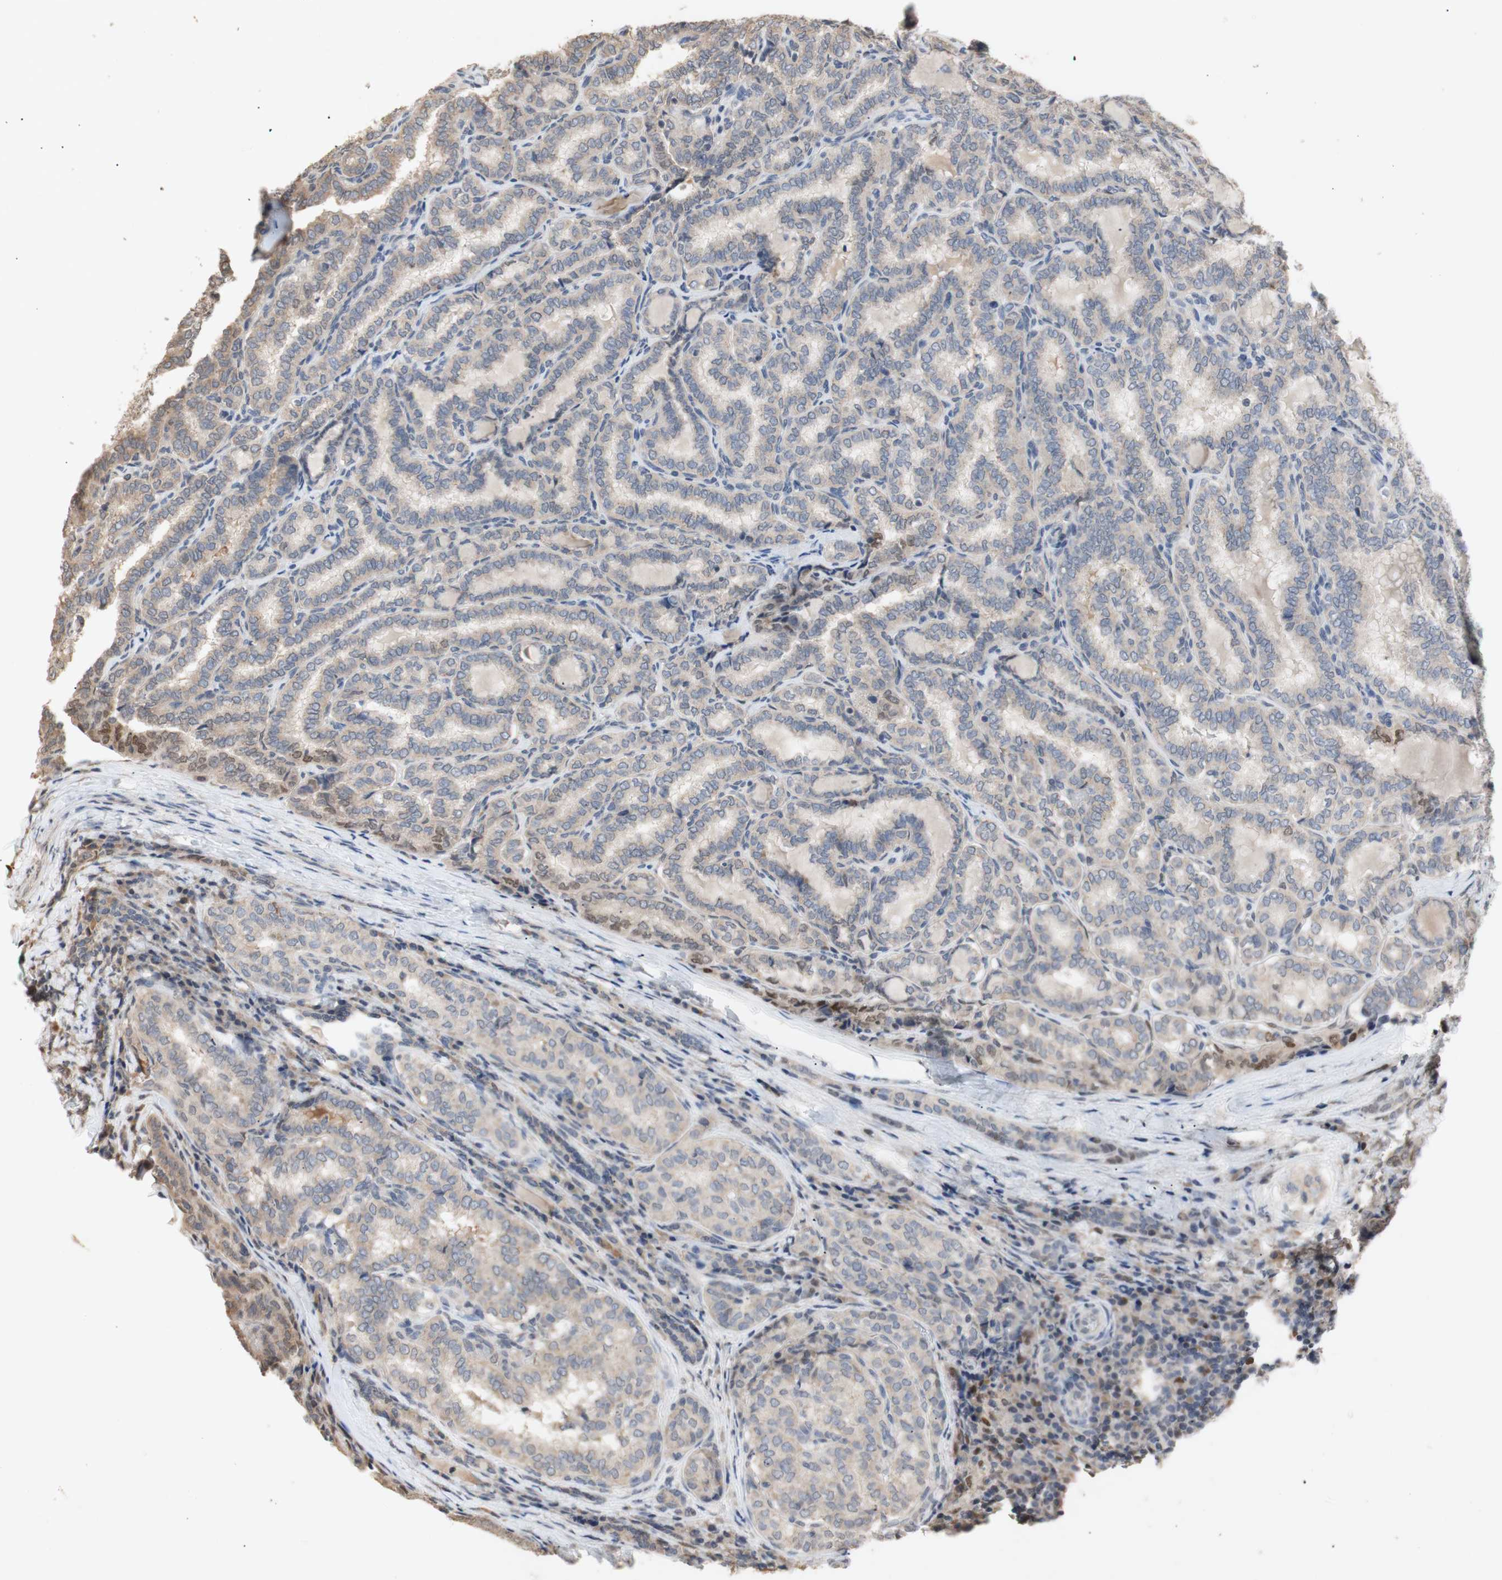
{"staining": {"intensity": "weak", "quantity": ">75%", "location": "cytoplasmic/membranous"}, "tissue": "thyroid cancer", "cell_type": "Tumor cells", "image_type": "cancer", "snomed": [{"axis": "morphology", "description": "Normal tissue, NOS"}, {"axis": "morphology", "description": "Papillary adenocarcinoma, NOS"}, {"axis": "topography", "description": "Thyroid gland"}], "caption": "The micrograph exhibits staining of papillary adenocarcinoma (thyroid), revealing weak cytoplasmic/membranous protein expression (brown color) within tumor cells. Using DAB (brown) and hematoxylin (blue) stains, captured at high magnification using brightfield microscopy.", "gene": "FOSB", "patient": {"sex": "female", "age": 30}}